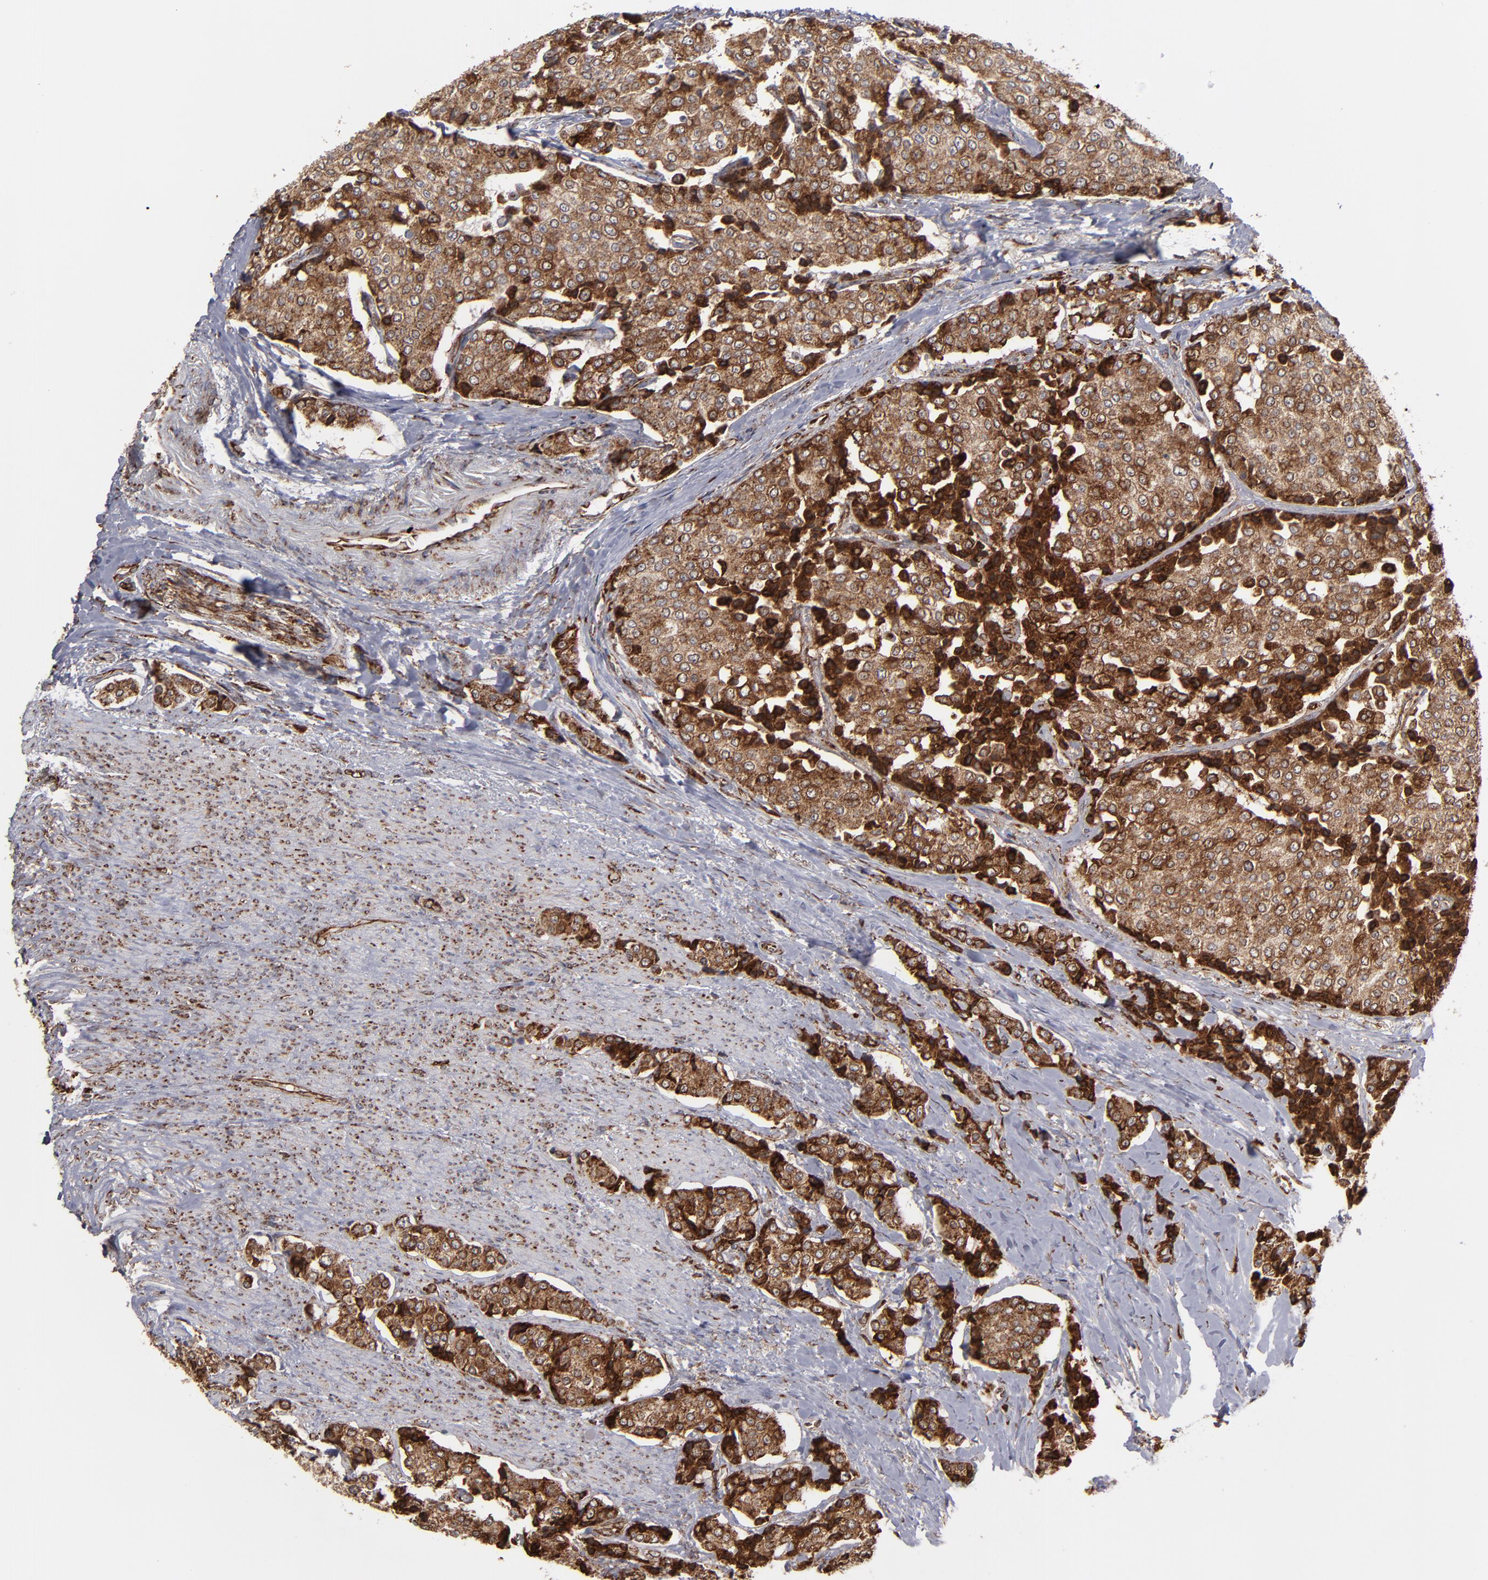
{"staining": {"intensity": "strong", "quantity": ">75%", "location": "cytoplasmic/membranous"}, "tissue": "carcinoid", "cell_type": "Tumor cells", "image_type": "cancer", "snomed": [{"axis": "morphology", "description": "Carcinoid, malignant, NOS"}, {"axis": "topography", "description": "Colon"}], "caption": "An immunohistochemistry histopathology image of tumor tissue is shown. Protein staining in brown highlights strong cytoplasmic/membranous positivity in carcinoid (malignant) within tumor cells.", "gene": "KTN1", "patient": {"sex": "female", "age": 61}}